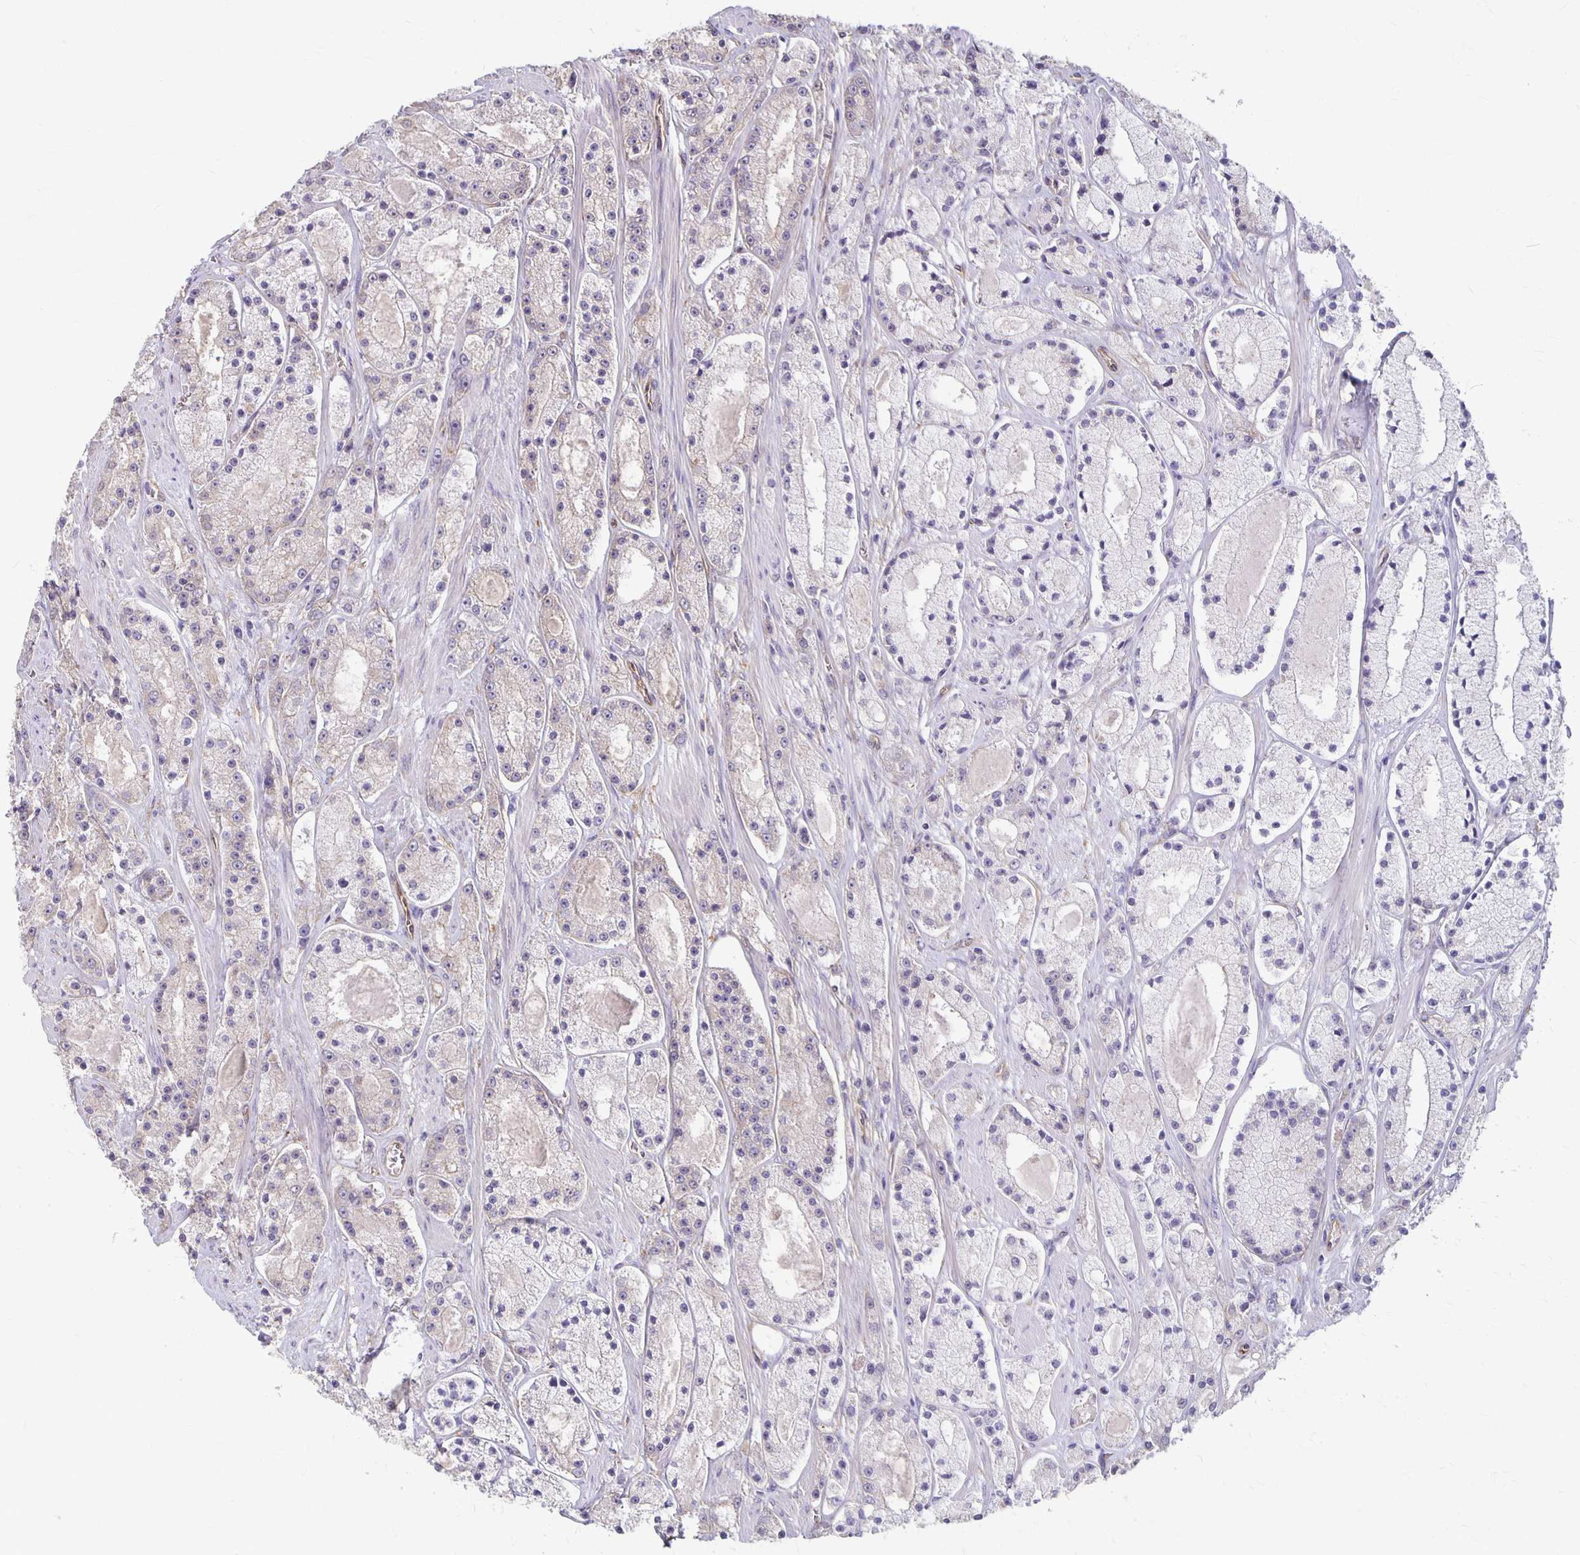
{"staining": {"intensity": "weak", "quantity": "<25%", "location": "cytoplasmic/membranous"}, "tissue": "prostate cancer", "cell_type": "Tumor cells", "image_type": "cancer", "snomed": [{"axis": "morphology", "description": "Adenocarcinoma, High grade"}, {"axis": "topography", "description": "Prostate"}], "caption": "Immunohistochemical staining of human prostate high-grade adenocarcinoma displays no significant staining in tumor cells.", "gene": "PPP1R3E", "patient": {"sex": "male", "age": 67}}